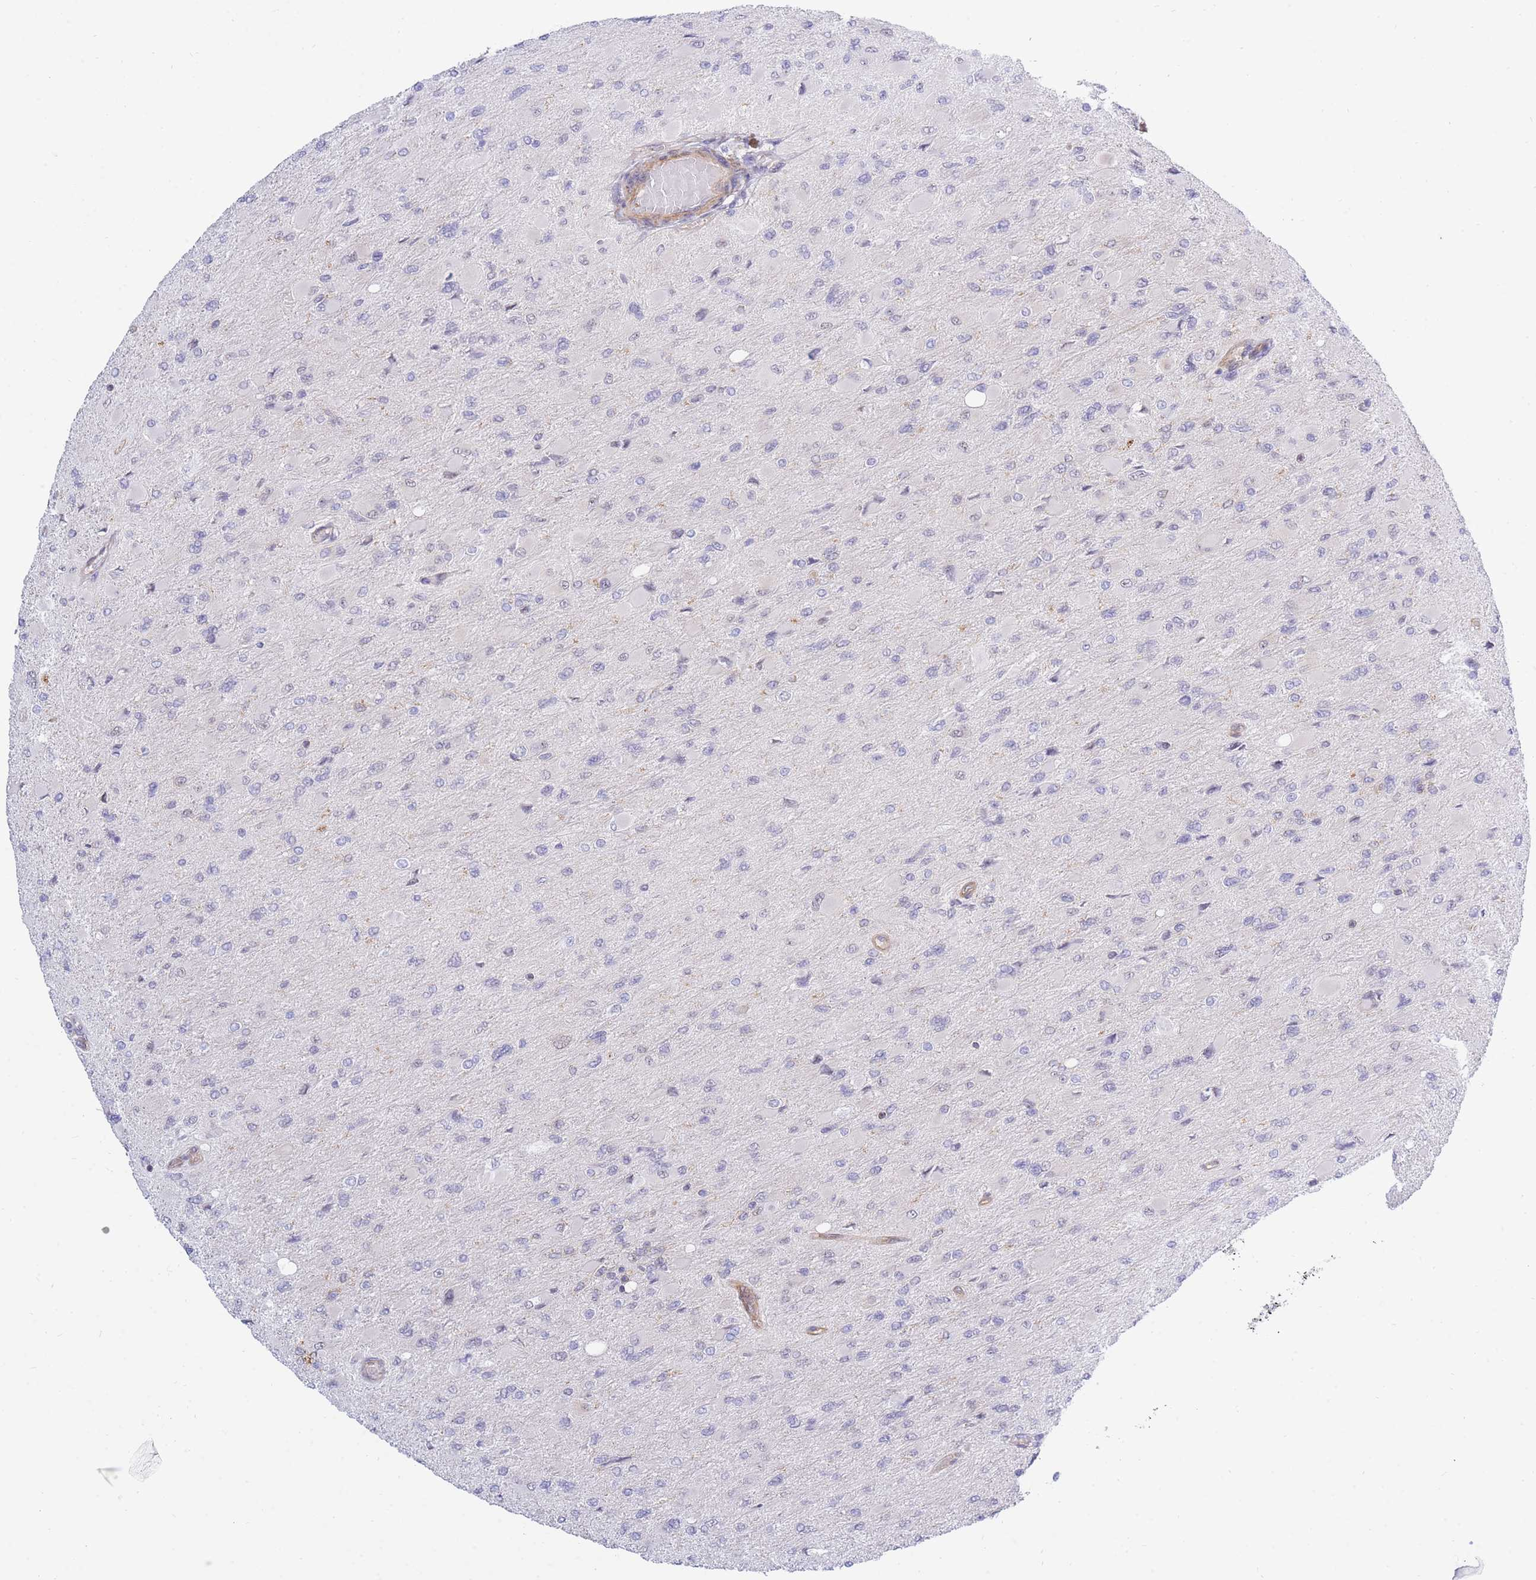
{"staining": {"intensity": "negative", "quantity": "none", "location": "none"}, "tissue": "glioma", "cell_type": "Tumor cells", "image_type": "cancer", "snomed": [{"axis": "morphology", "description": "Glioma, malignant, High grade"}, {"axis": "topography", "description": "Cerebral cortex"}], "caption": "Immunohistochemical staining of malignant glioma (high-grade) reveals no significant positivity in tumor cells. Nuclei are stained in blue.", "gene": "REM1", "patient": {"sex": "female", "age": 36}}